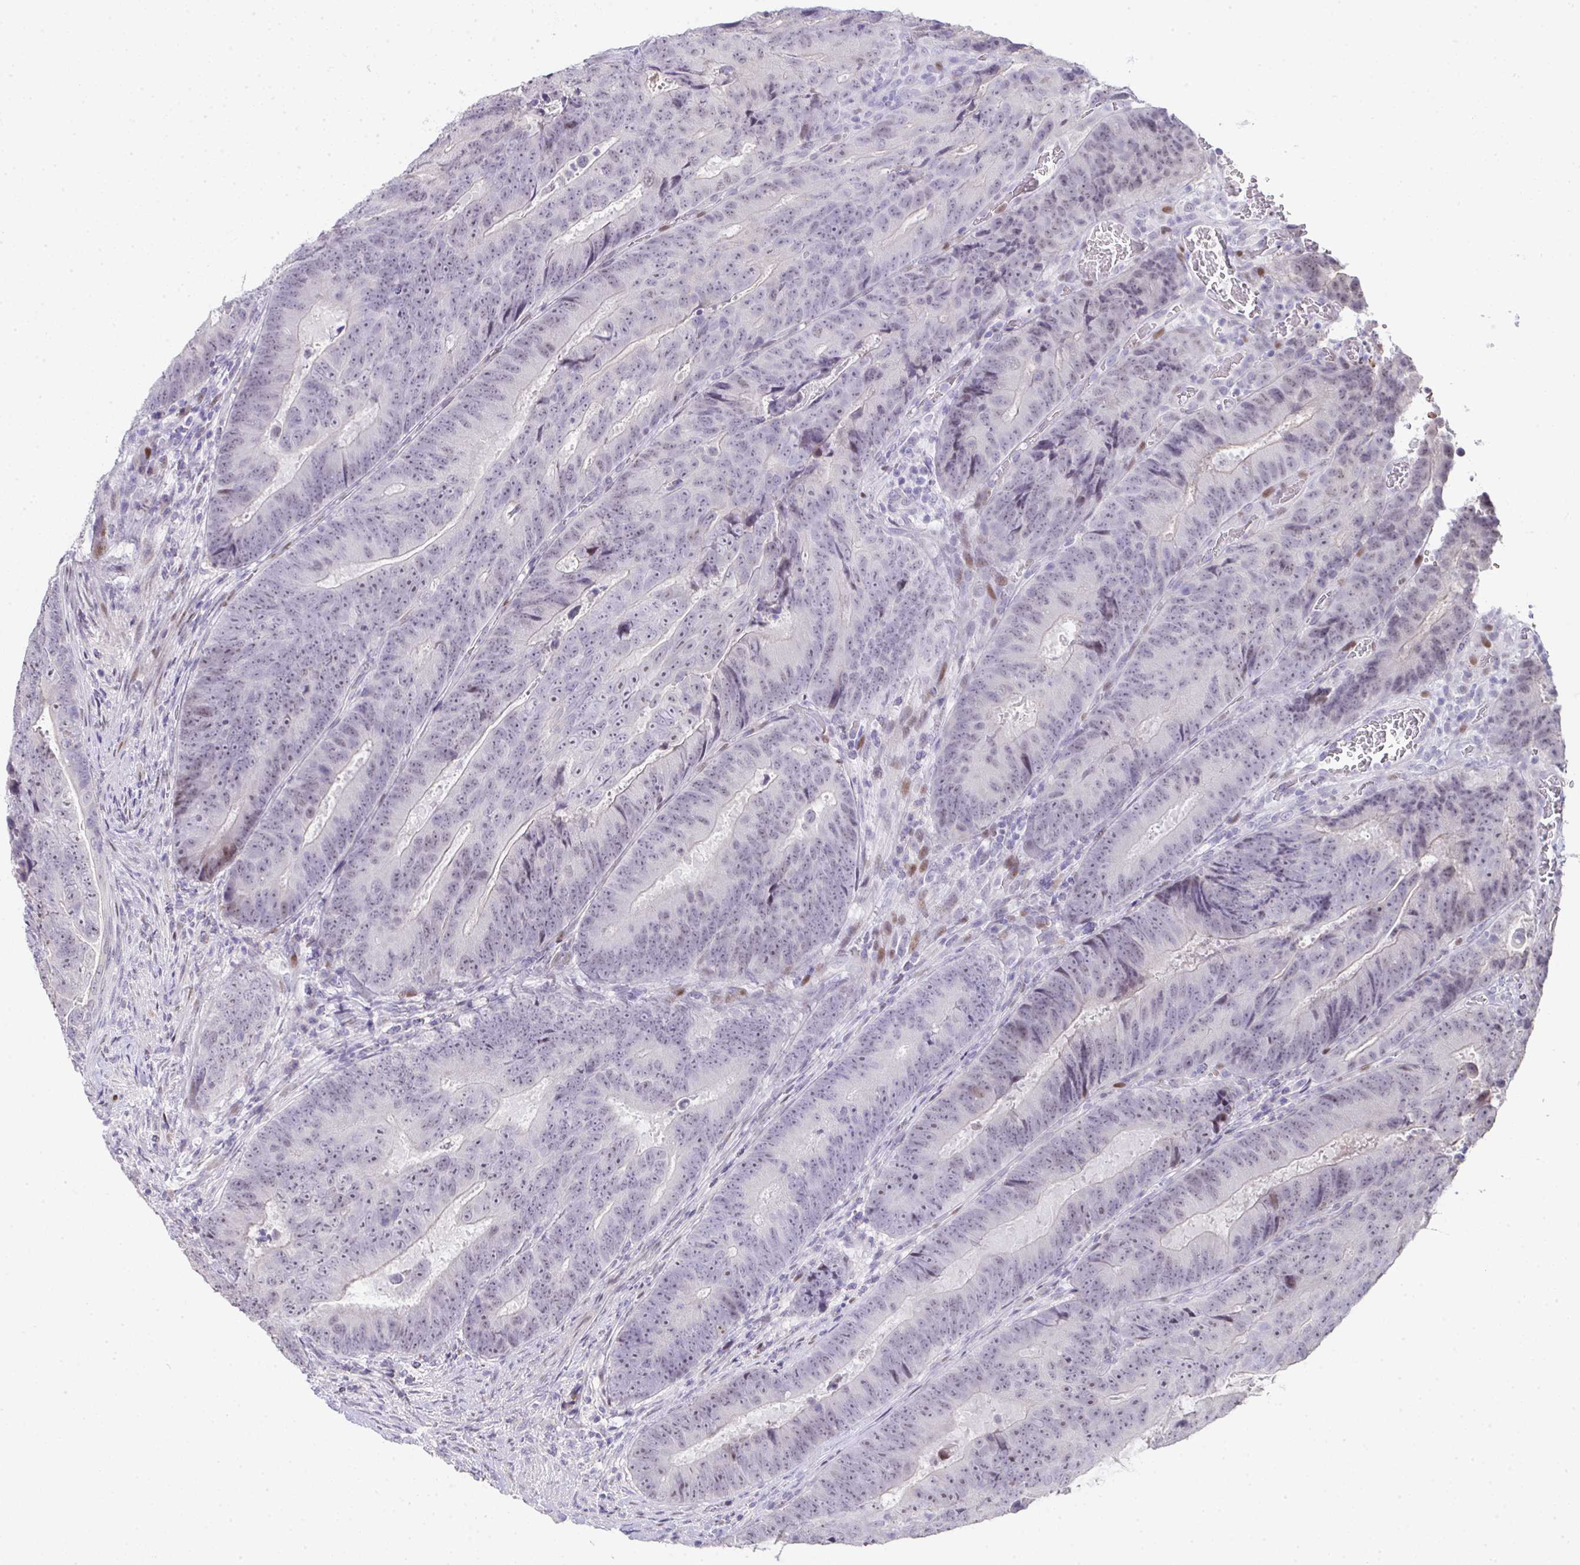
{"staining": {"intensity": "negative", "quantity": "none", "location": "none"}, "tissue": "colorectal cancer", "cell_type": "Tumor cells", "image_type": "cancer", "snomed": [{"axis": "morphology", "description": "Adenocarcinoma, NOS"}, {"axis": "topography", "description": "Colon"}], "caption": "This is an immunohistochemistry photomicrograph of colorectal adenocarcinoma. There is no staining in tumor cells.", "gene": "GALNT16", "patient": {"sex": "female", "age": 48}}